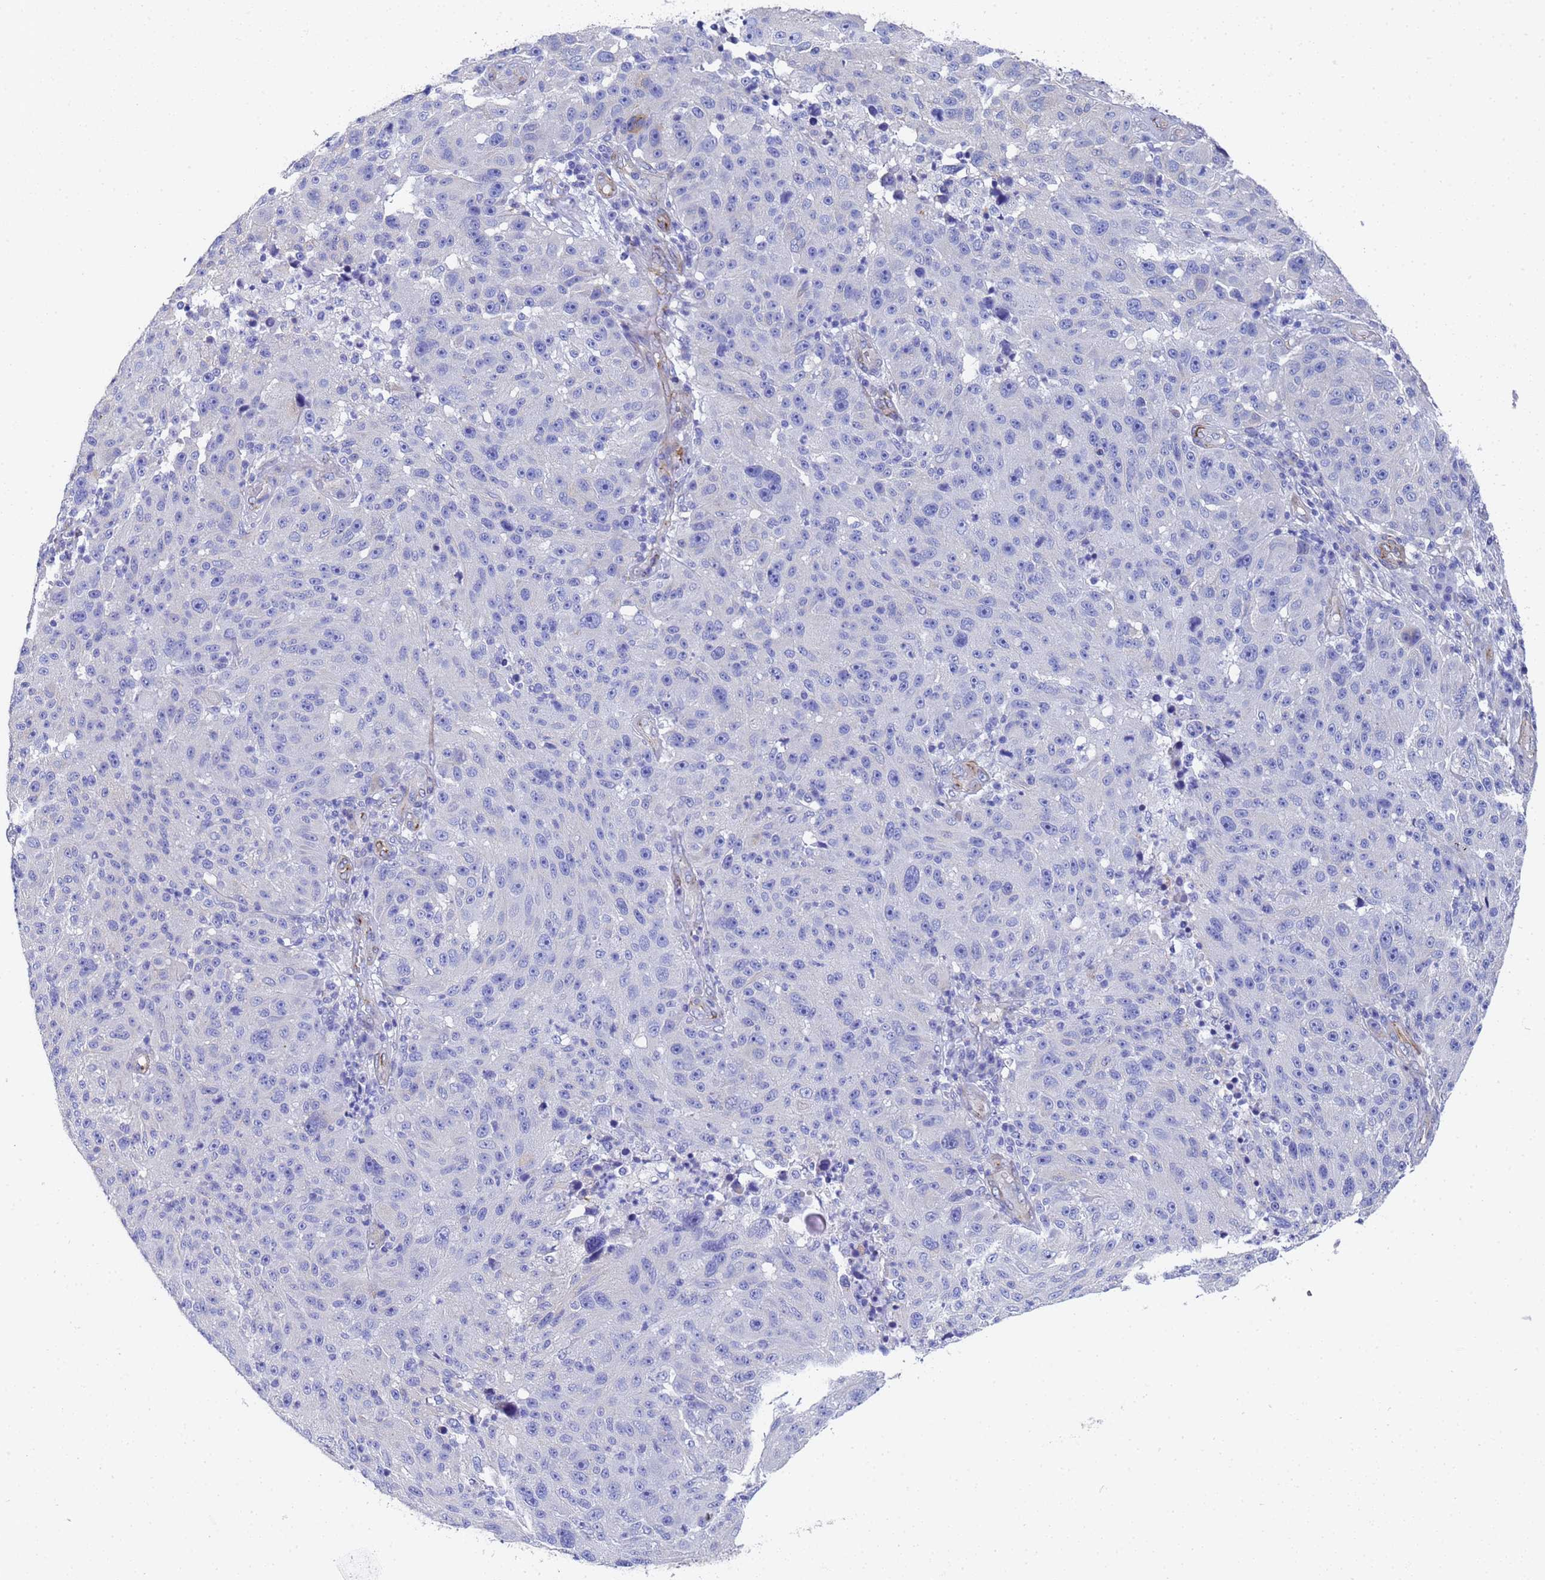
{"staining": {"intensity": "negative", "quantity": "none", "location": "none"}, "tissue": "melanoma", "cell_type": "Tumor cells", "image_type": "cancer", "snomed": [{"axis": "morphology", "description": "Malignant melanoma, NOS"}, {"axis": "topography", "description": "Skin"}], "caption": "Protein analysis of melanoma demonstrates no significant positivity in tumor cells.", "gene": "TUBB1", "patient": {"sex": "male", "age": 53}}